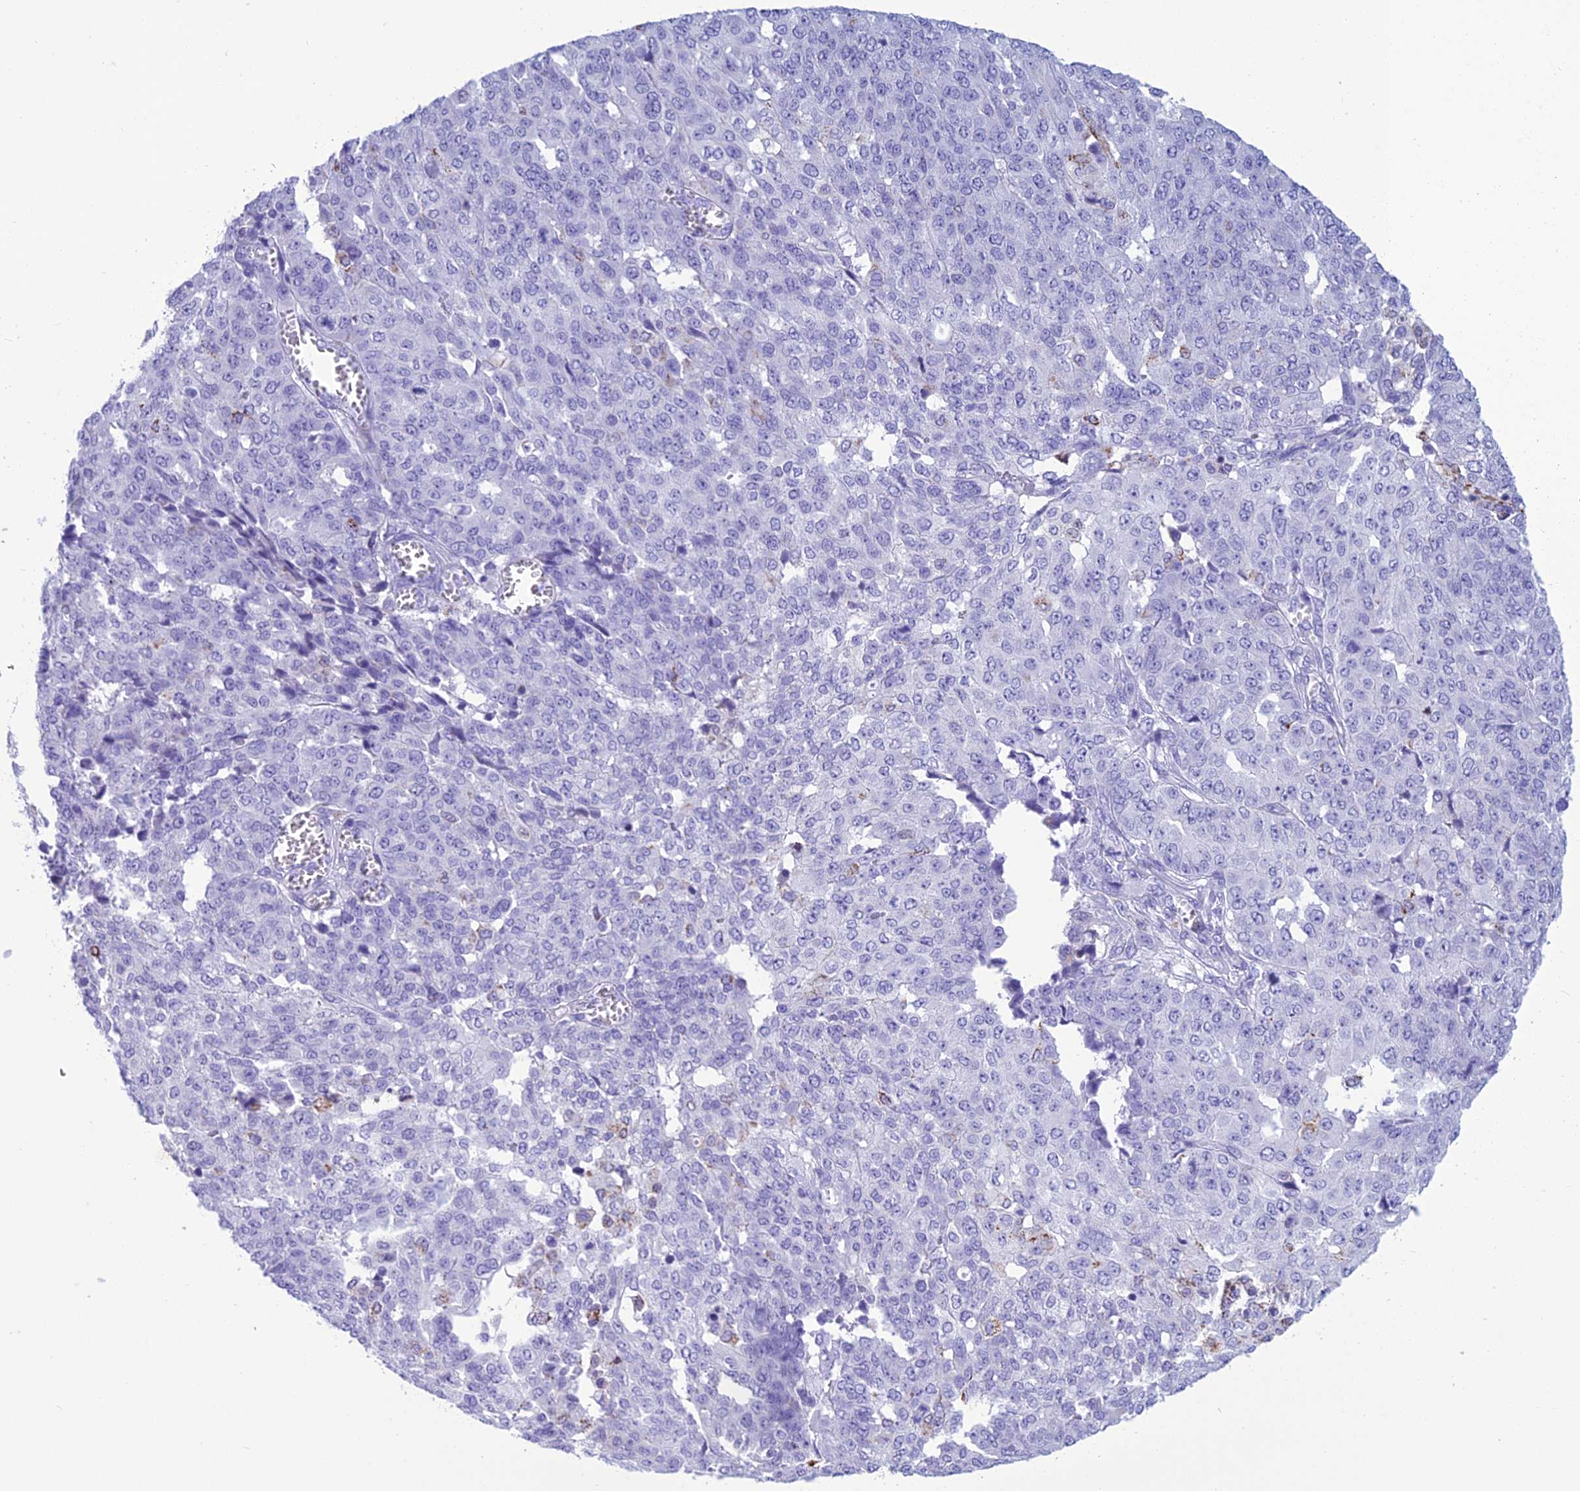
{"staining": {"intensity": "moderate", "quantity": "<25%", "location": "cytoplasmic/membranous"}, "tissue": "ovarian cancer", "cell_type": "Tumor cells", "image_type": "cancer", "snomed": [{"axis": "morphology", "description": "Cystadenocarcinoma, serous, NOS"}, {"axis": "topography", "description": "Soft tissue"}, {"axis": "topography", "description": "Ovary"}], "caption": "IHC histopathology image of serous cystadenocarcinoma (ovarian) stained for a protein (brown), which reveals low levels of moderate cytoplasmic/membranous expression in approximately <25% of tumor cells.", "gene": "TRAM1L1", "patient": {"sex": "female", "age": 57}}